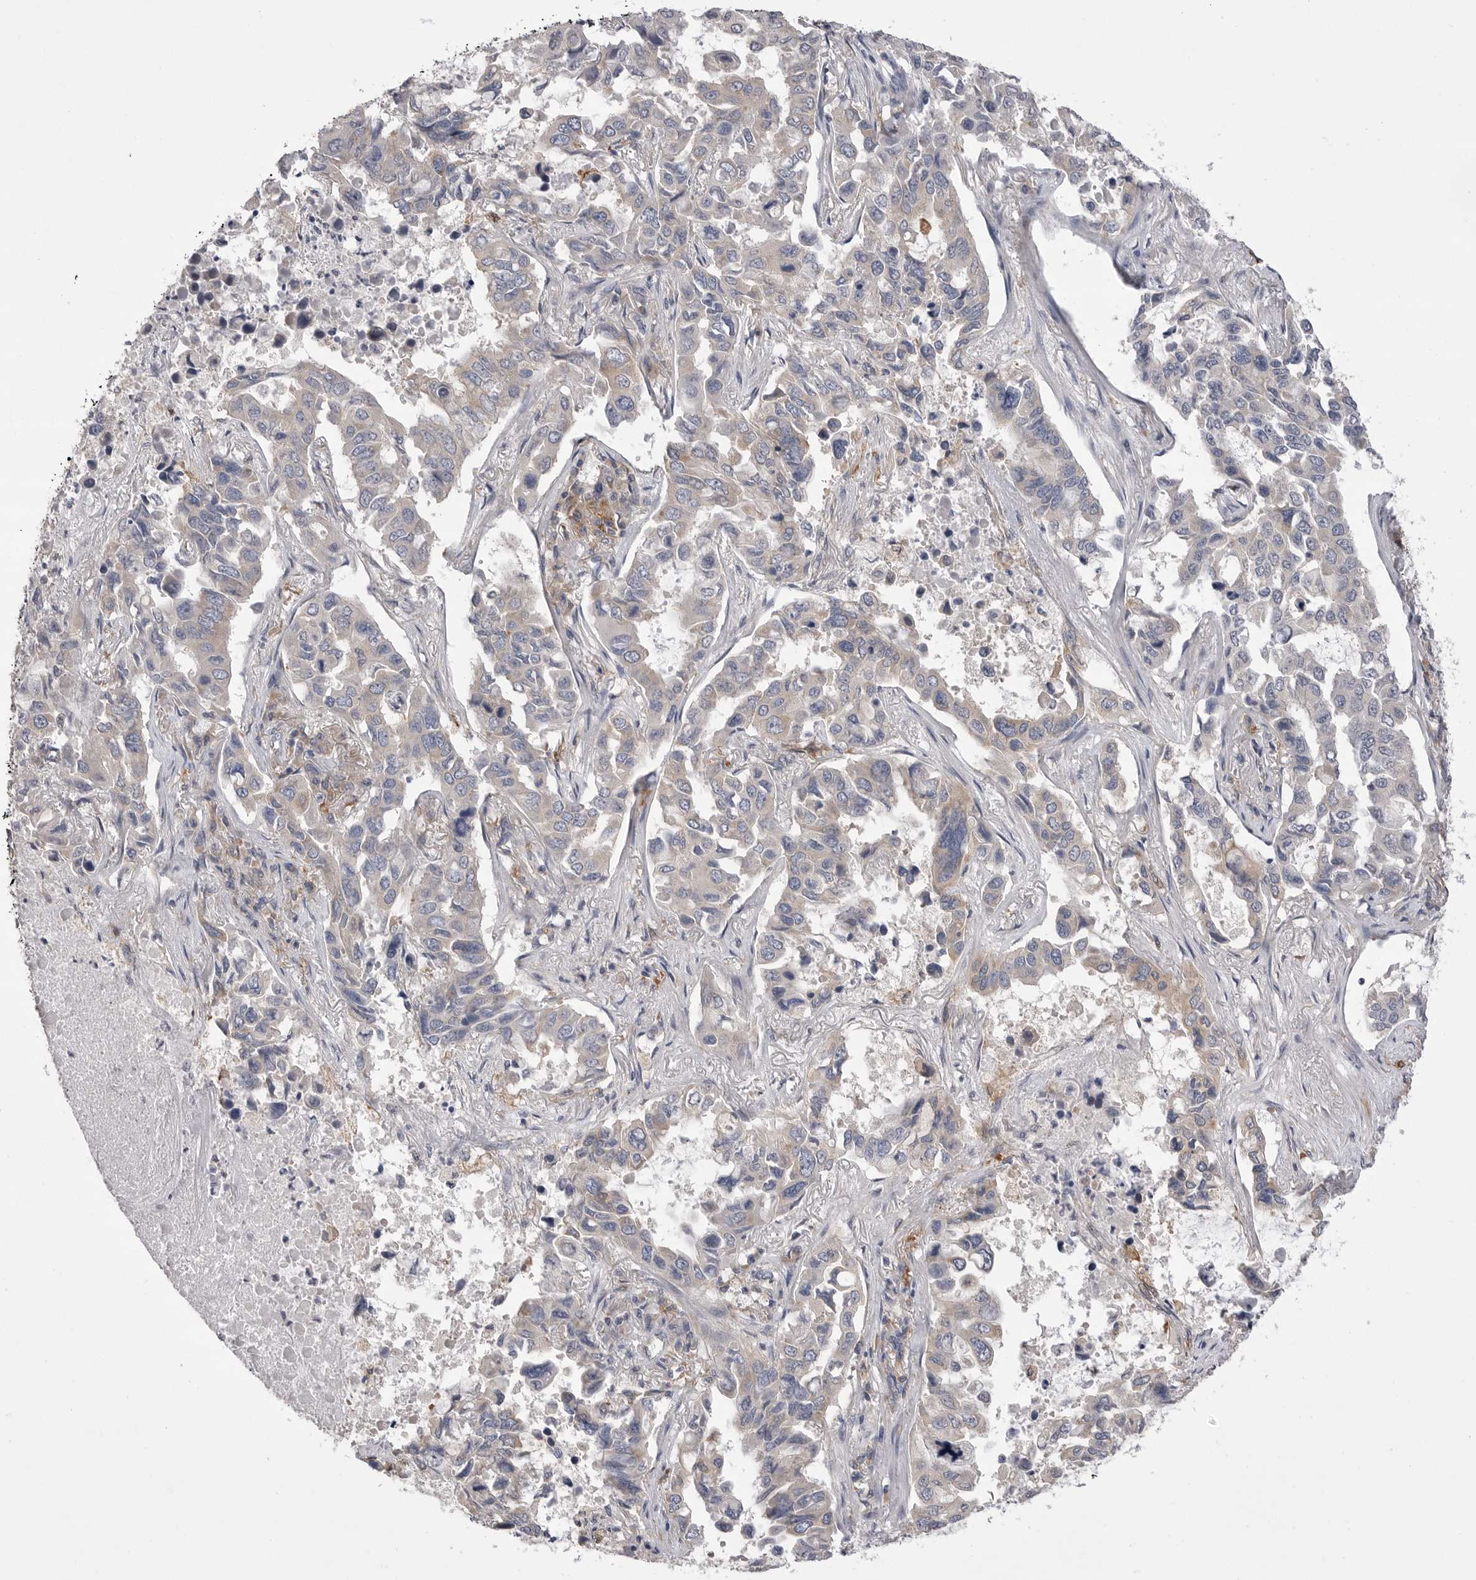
{"staining": {"intensity": "weak", "quantity": "<25%", "location": "cytoplasmic/membranous"}, "tissue": "lung cancer", "cell_type": "Tumor cells", "image_type": "cancer", "snomed": [{"axis": "morphology", "description": "Adenocarcinoma, NOS"}, {"axis": "topography", "description": "Lung"}], "caption": "Protein analysis of adenocarcinoma (lung) demonstrates no significant positivity in tumor cells.", "gene": "VAC14", "patient": {"sex": "male", "age": 64}}